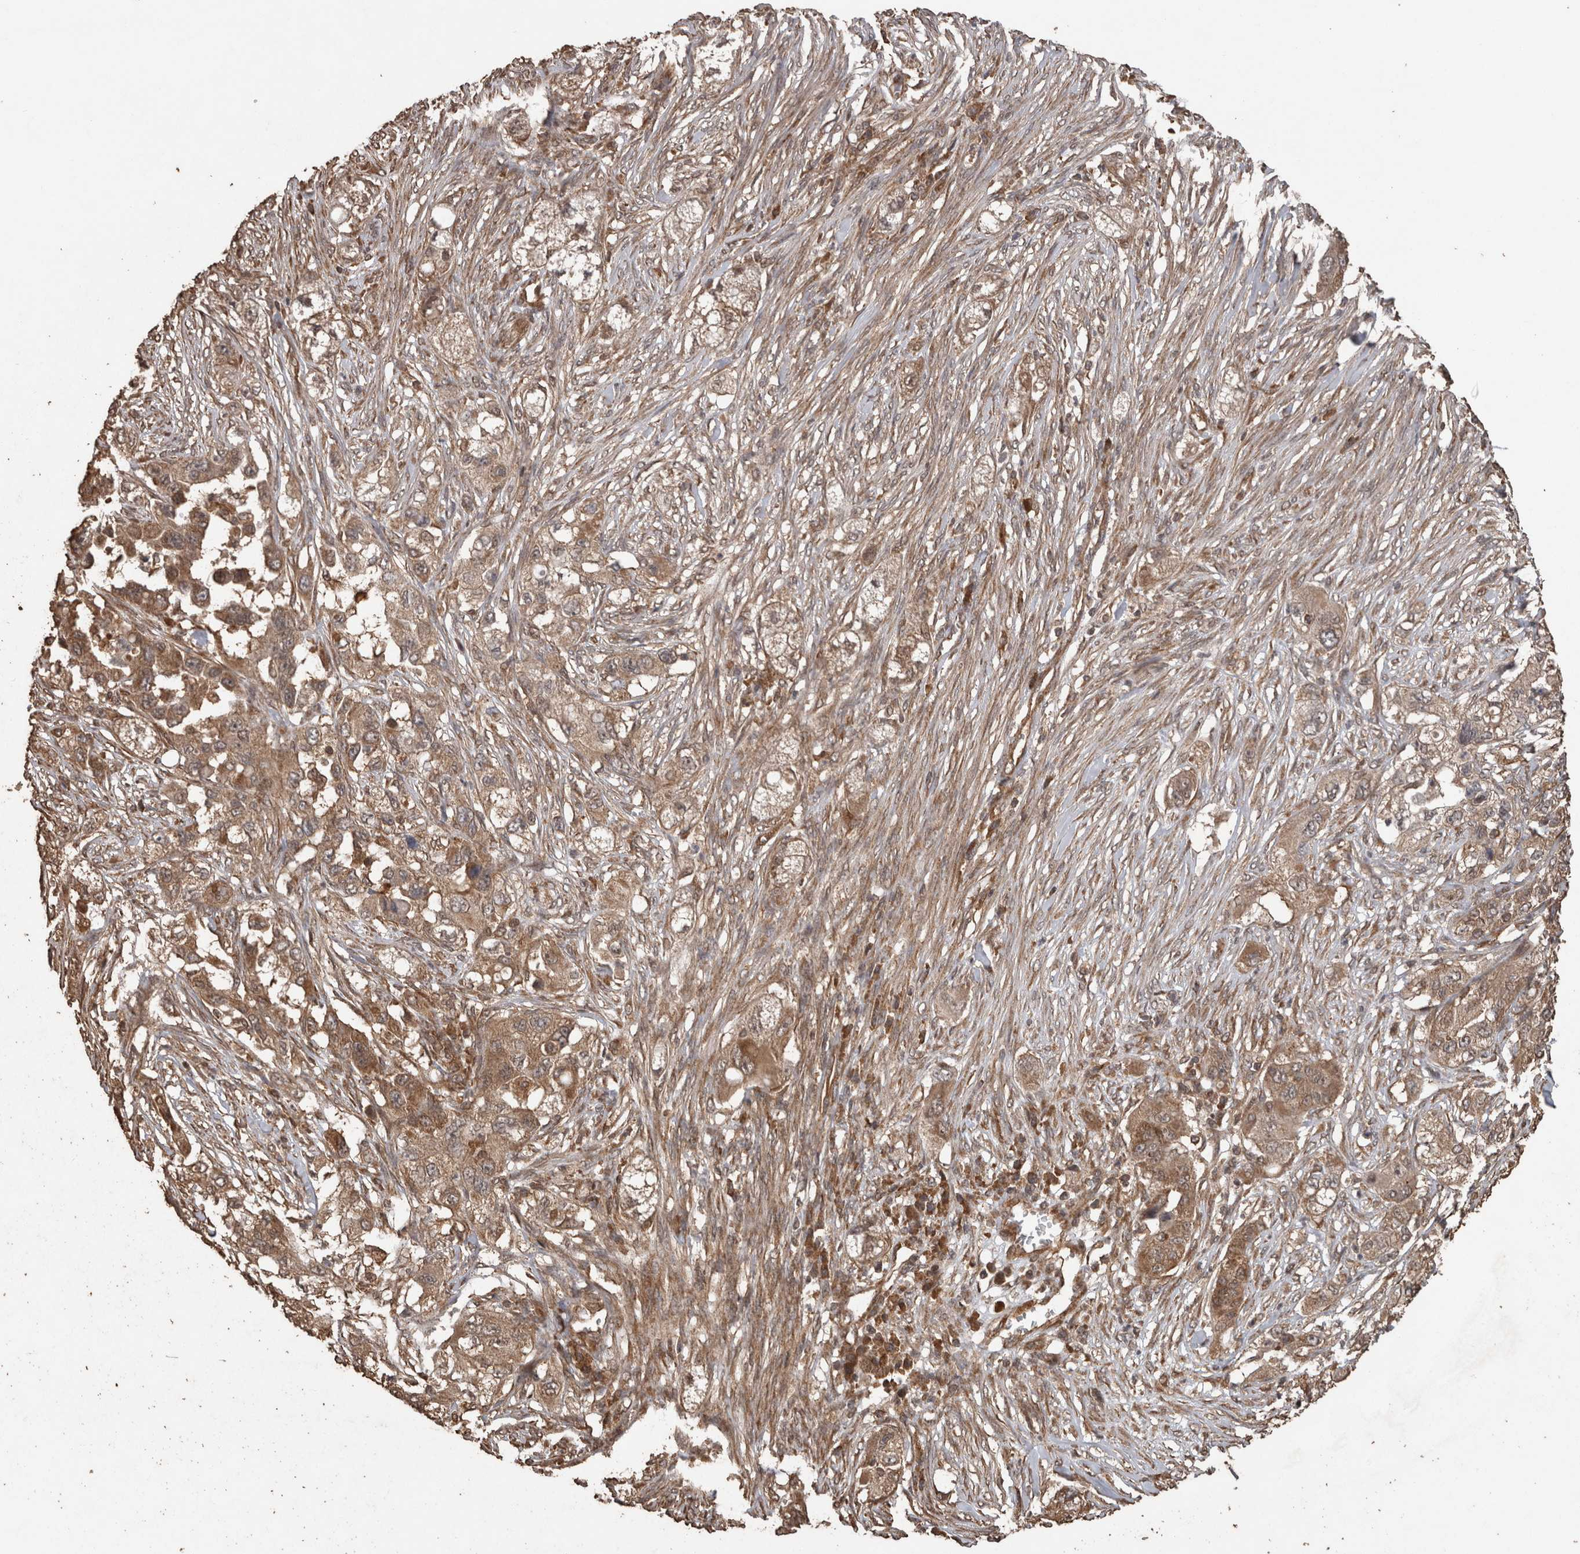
{"staining": {"intensity": "moderate", "quantity": ">75%", "location": "cytoplasmic/membranous"}, "tissue": "pancreatic cancer", "cell_type": "Tumor cells", "image_type": "cancer", "snomed": [{"axis": "morphology", "description": "Adenocarcinoma, NOS"}, {"axis": "topography", "description": "Pancreas"}], "caption": "Pancreatic cancer was stained to show a protein in brown. There is medium levels of moderate cytoplasmic/membranous staining in about >75% of tumor cells. (DAB IHC, brown staining for protein, blue staining for nuclei).", "gene": "PINK1", "patient": {"sex": "female", "age": 78}}